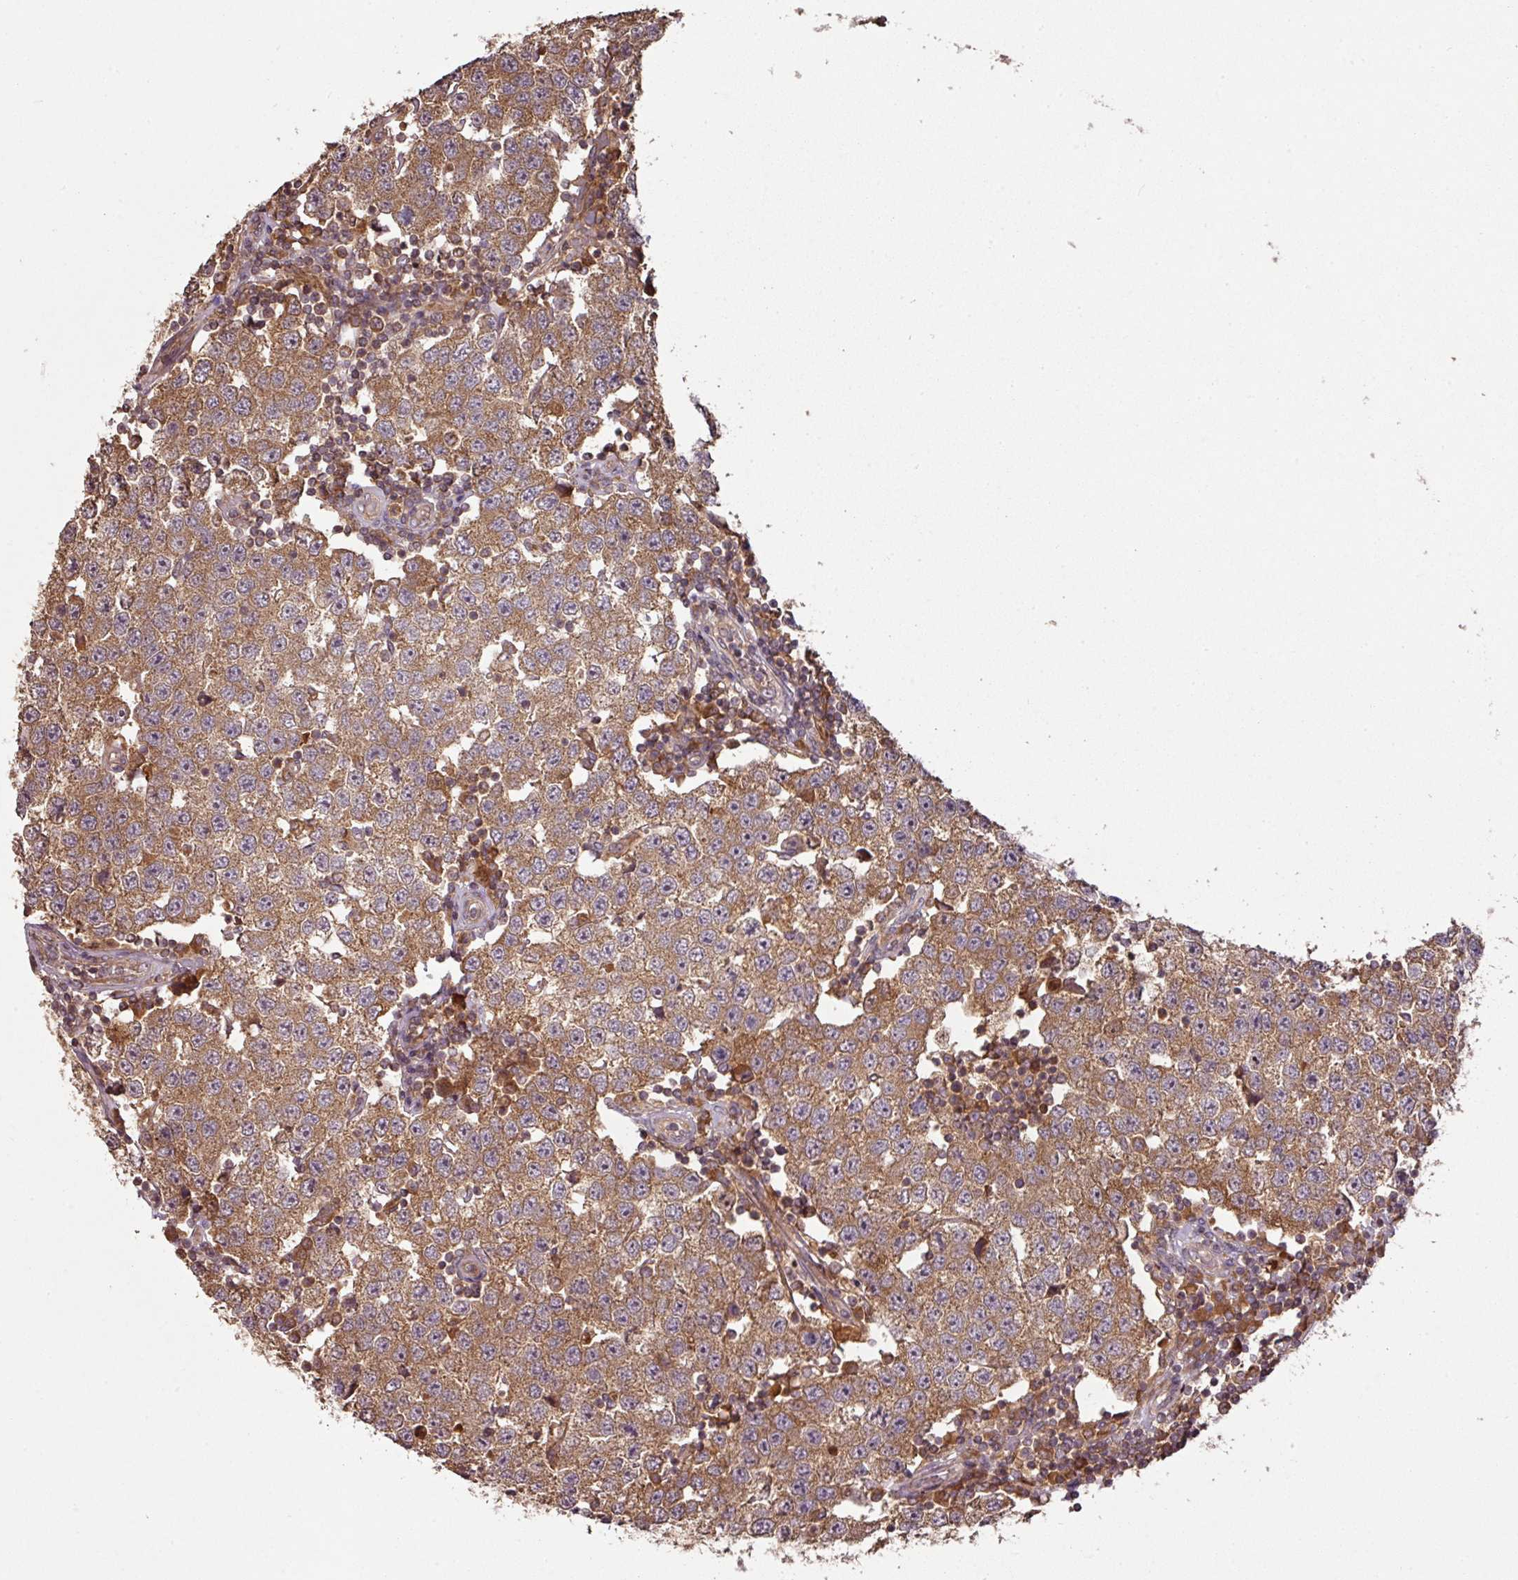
{"staining": {"intensity": "moderate", "quantity": ">75%", "location": "cytoplasmic/membranous"}, "tissue": "testis cancer", "cell_type": "Tumor cells", "image_type": "cancer", "snomed": [{"axis": "morphology", "description": "Seminoma, NOS"}, {"axis": "topography", "description": "Testis"}], "caption": "A photomicrograph showing moderate cytoplasmic/membranous expression in approximately >75% of tumor cells in testis cancer (seminoma), as visualized by brown immunohistochemical staining.", "gene": "MRRF", "patient": {"sex": "male", "age": 34}}